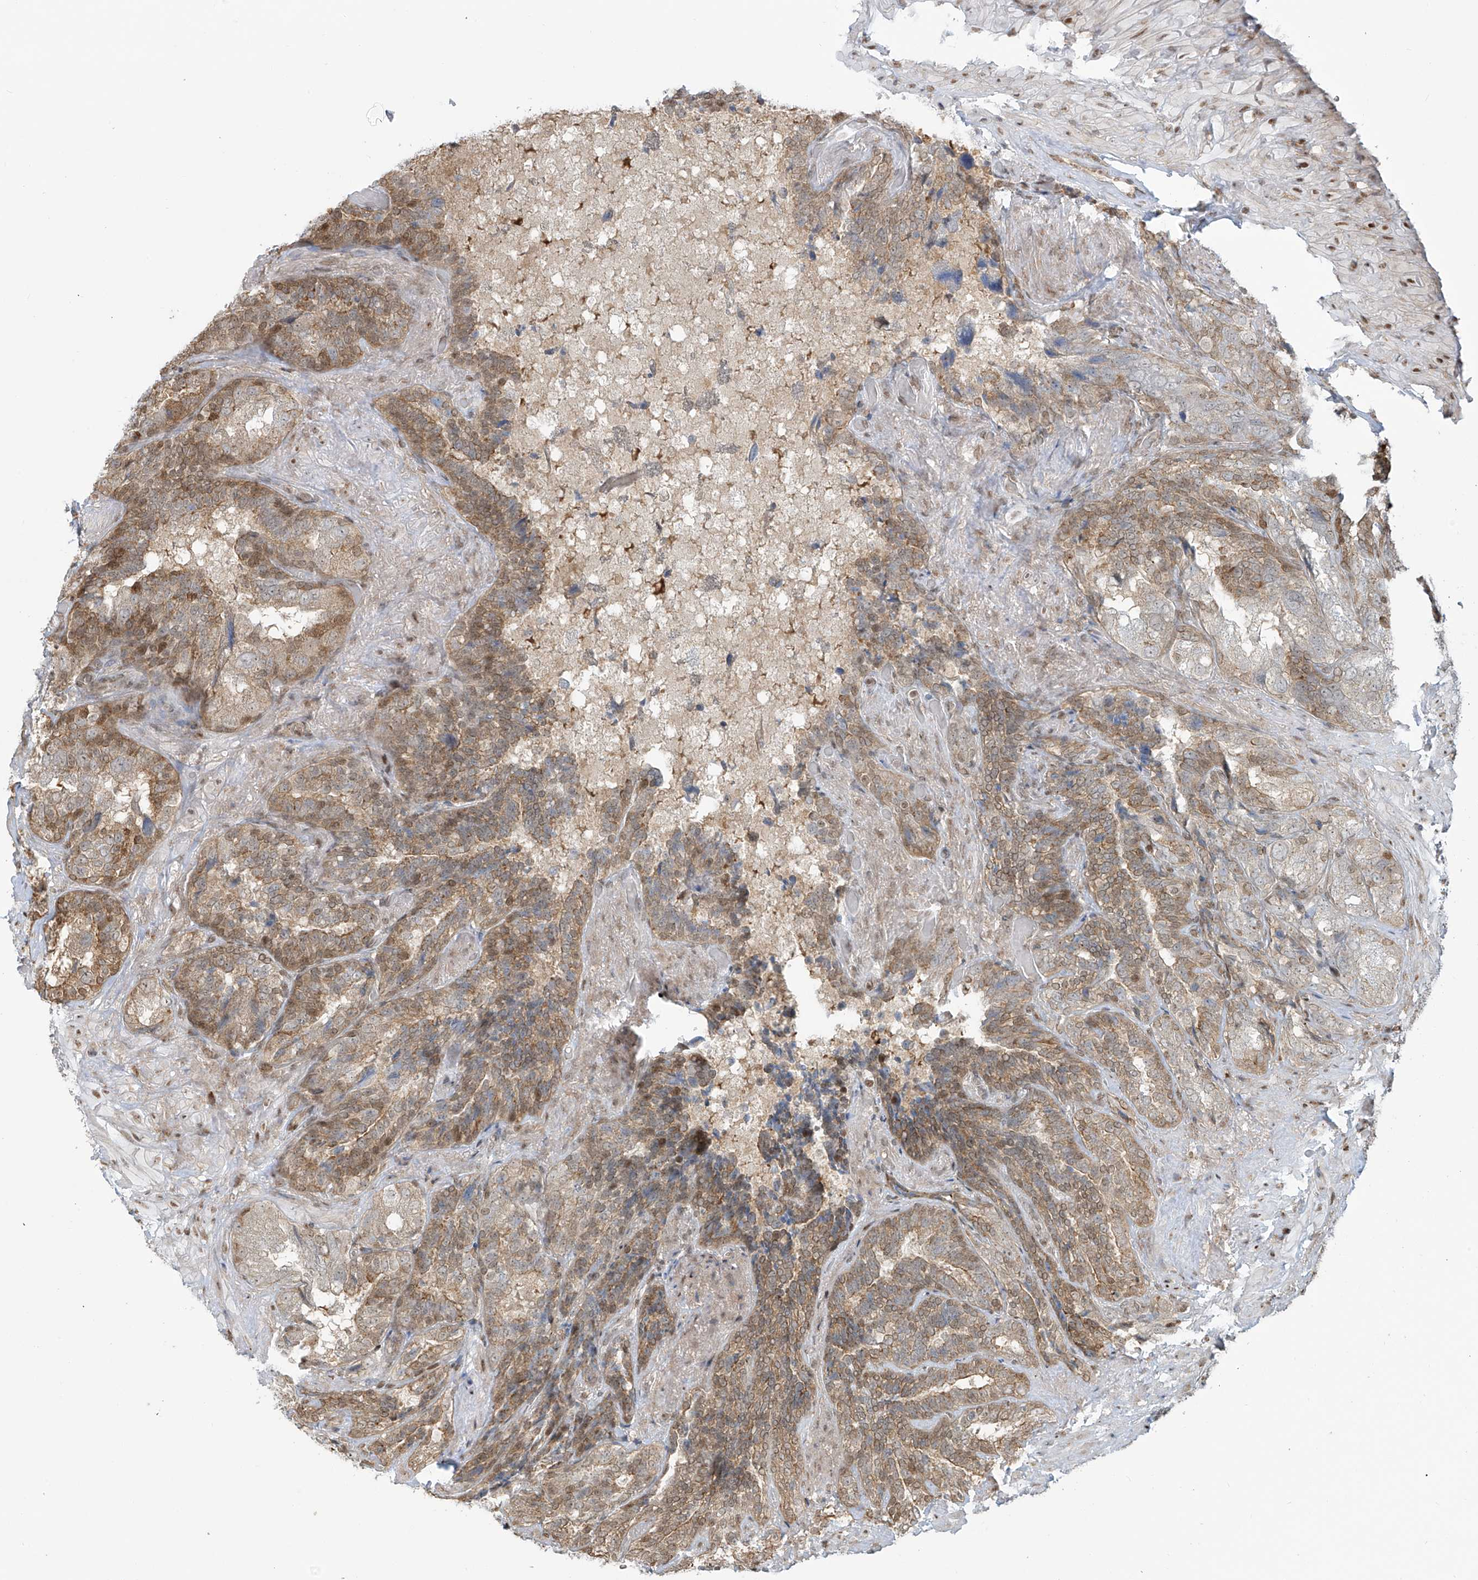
{"staining": {"intensity": "moderate", "quantity": ">75%", "location": "cytoplasmic/membranous,nuclear"}, "tissue": "seminal vesicle", "cell_type": "Glandular cells", "image_type": "normal", "snomed": [{"axis": "morphology", "description": "Normal tissue, NOS"}, {"axis": "topography", "description": "Seminal veicle"}, {"axis": "topography", "description": "Peripheral nerve tissue"}], "caption": "Seminal vesicle stained with a brown dye displays moderate cytoplasmic/membranous,nuclear positive staining in about >75% of glandular cells.", "gene": "VMP1", "patient": {"sex": "male", "age": 63}}